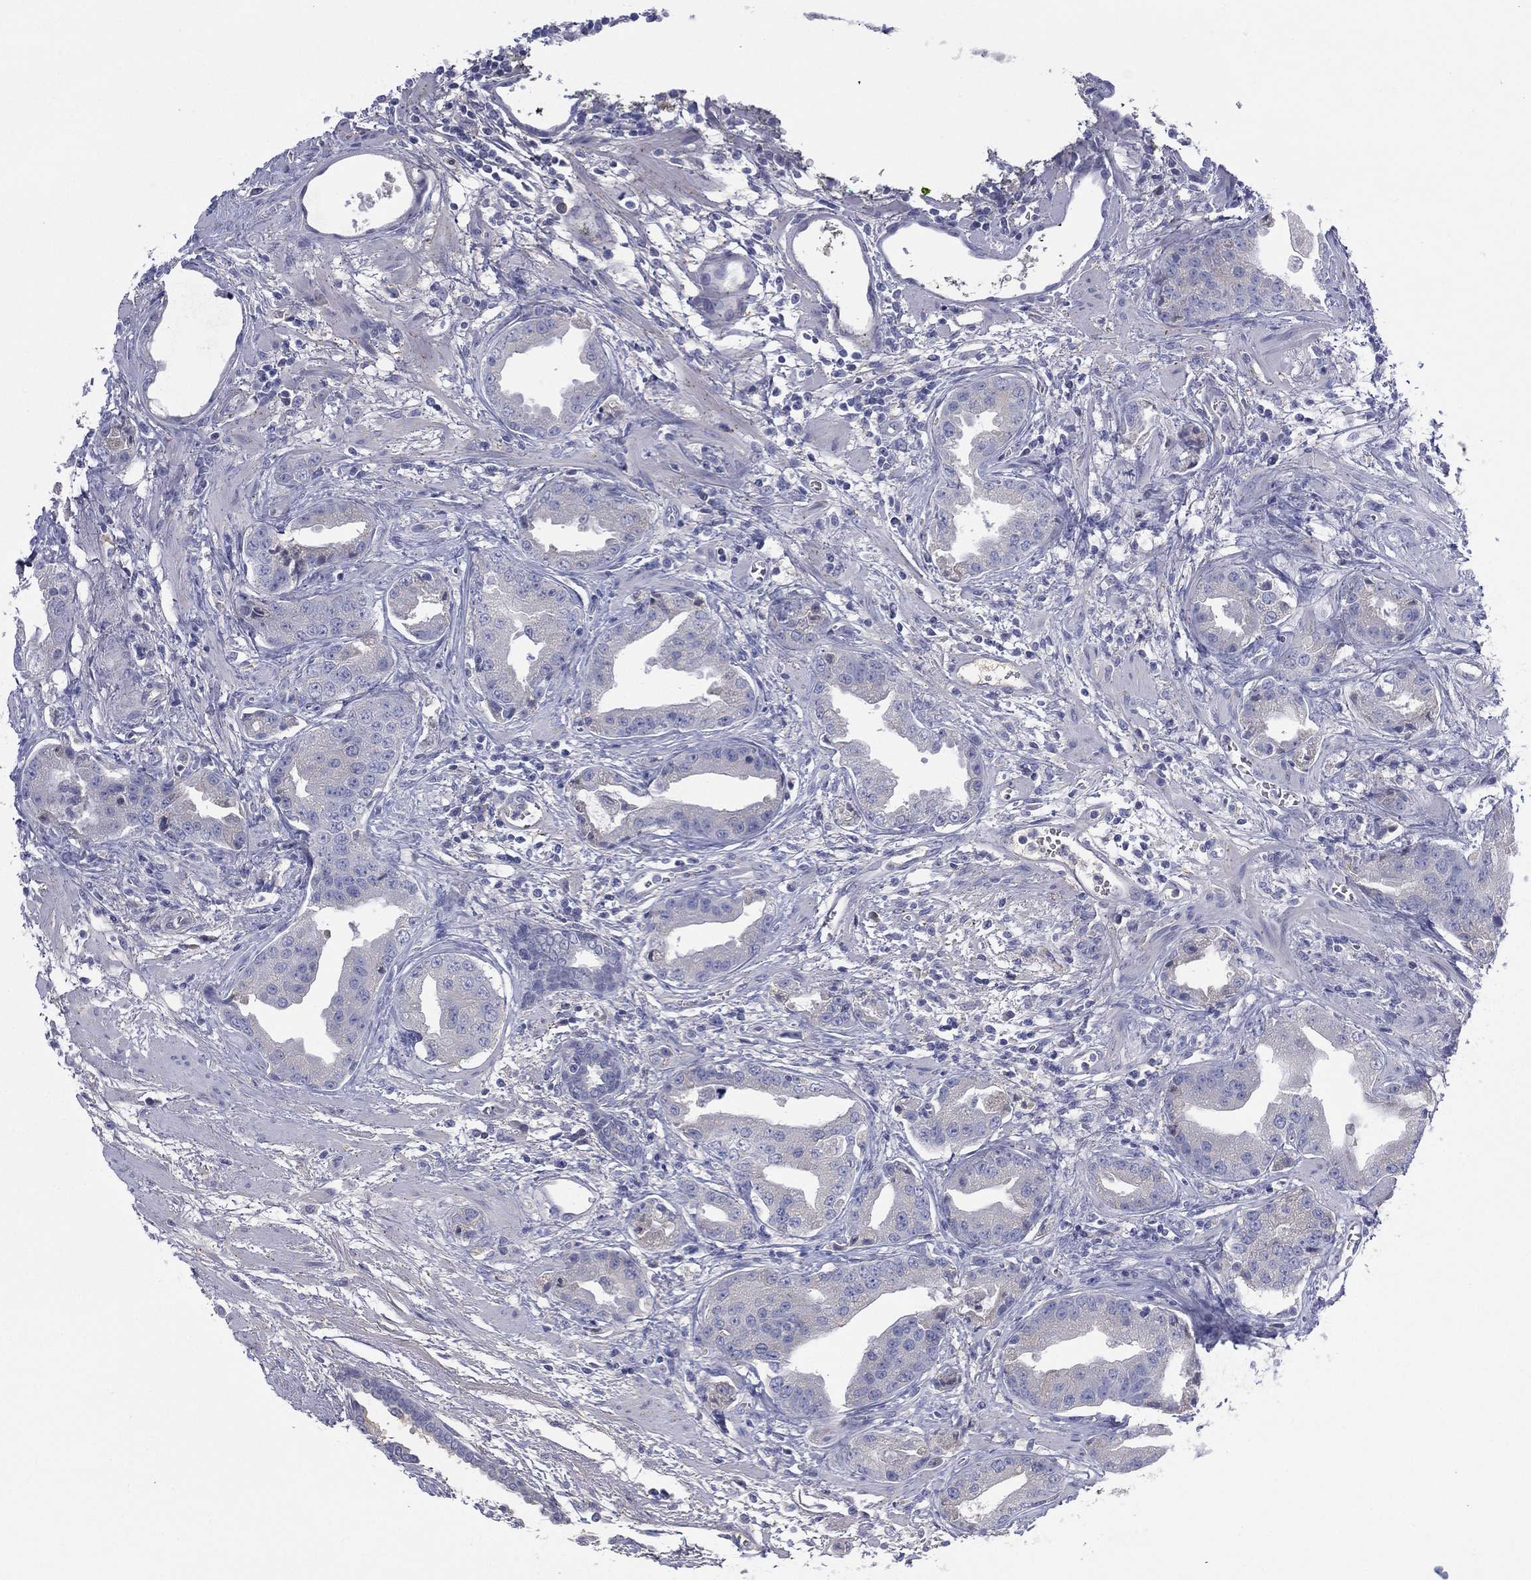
{"staining": {"intensity": "negative", "quantity": "none", "location": "none"}, "tissue": "prostate cancer", "cell_type": "Tumor cells", "image_type": "cancer", "snomed": [{"axis": "morphology", "description": "Adenocarcinoma, Low grade"}, {"axis": "topography", "description": "Prostate"}], "caption": "Tumor cells are negative for brown protein staining in prostate cancer (adenocarcinoma (low-grade)).", "gene": "CYP2D6", "patient": {"sex": "male", "age": 62}}